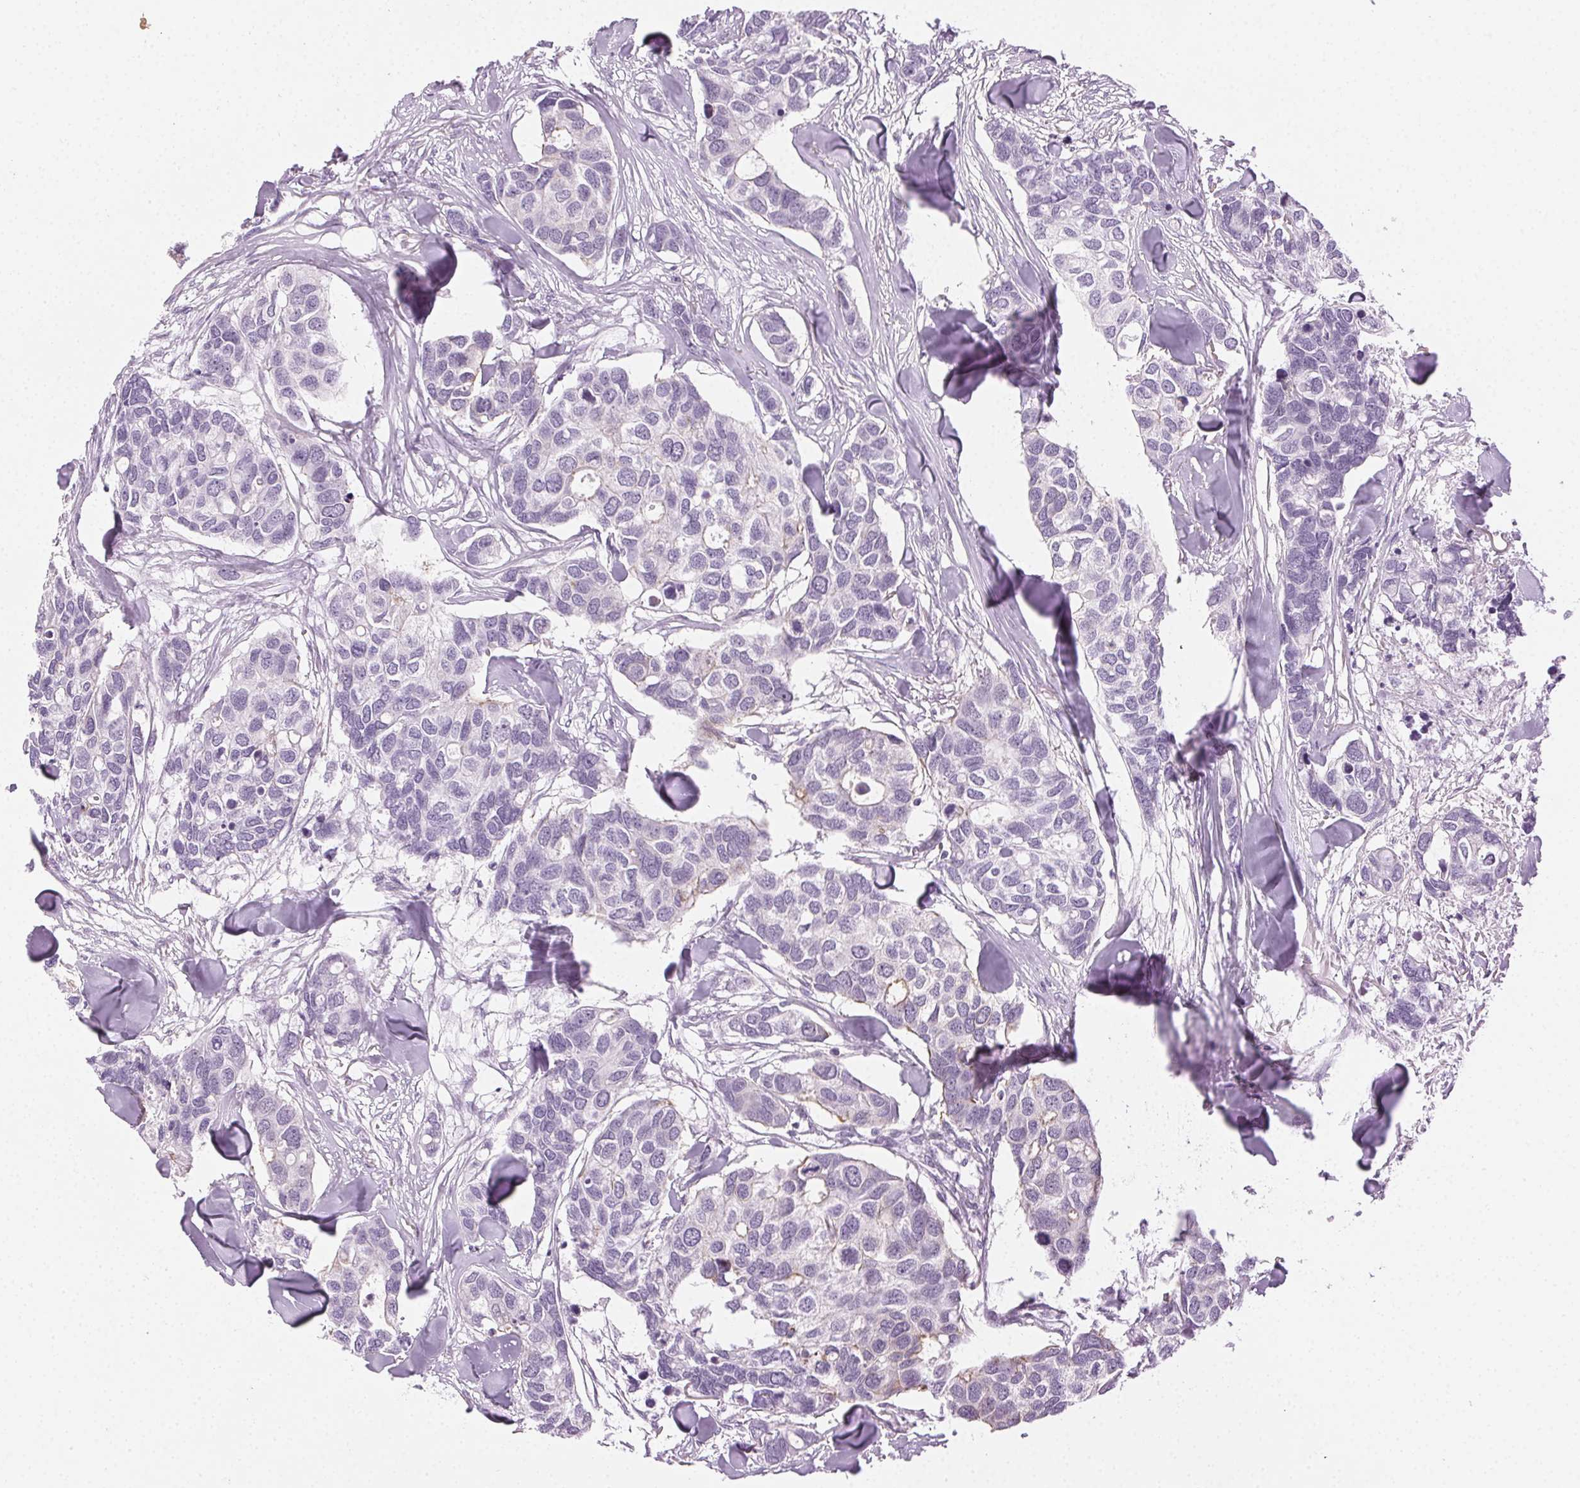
{"staining": {"intensity": "negative", "quantity": "none", "location": "none"}, "tissue": "breast cancer", "cell_type": "Tumor cells", "image_type": "cancer", "snomed": [{"axis": "morphology", "description": "Duct carcinoma"}, {"axis": "topography", "description": "Breast"}], "caption": "IHC of human breast cancer (infiltrating ductal carcinoma) displays no expression in tumor cells.", "gene": "AIF1L", "patient": {"sex": "female", "age": 83}}